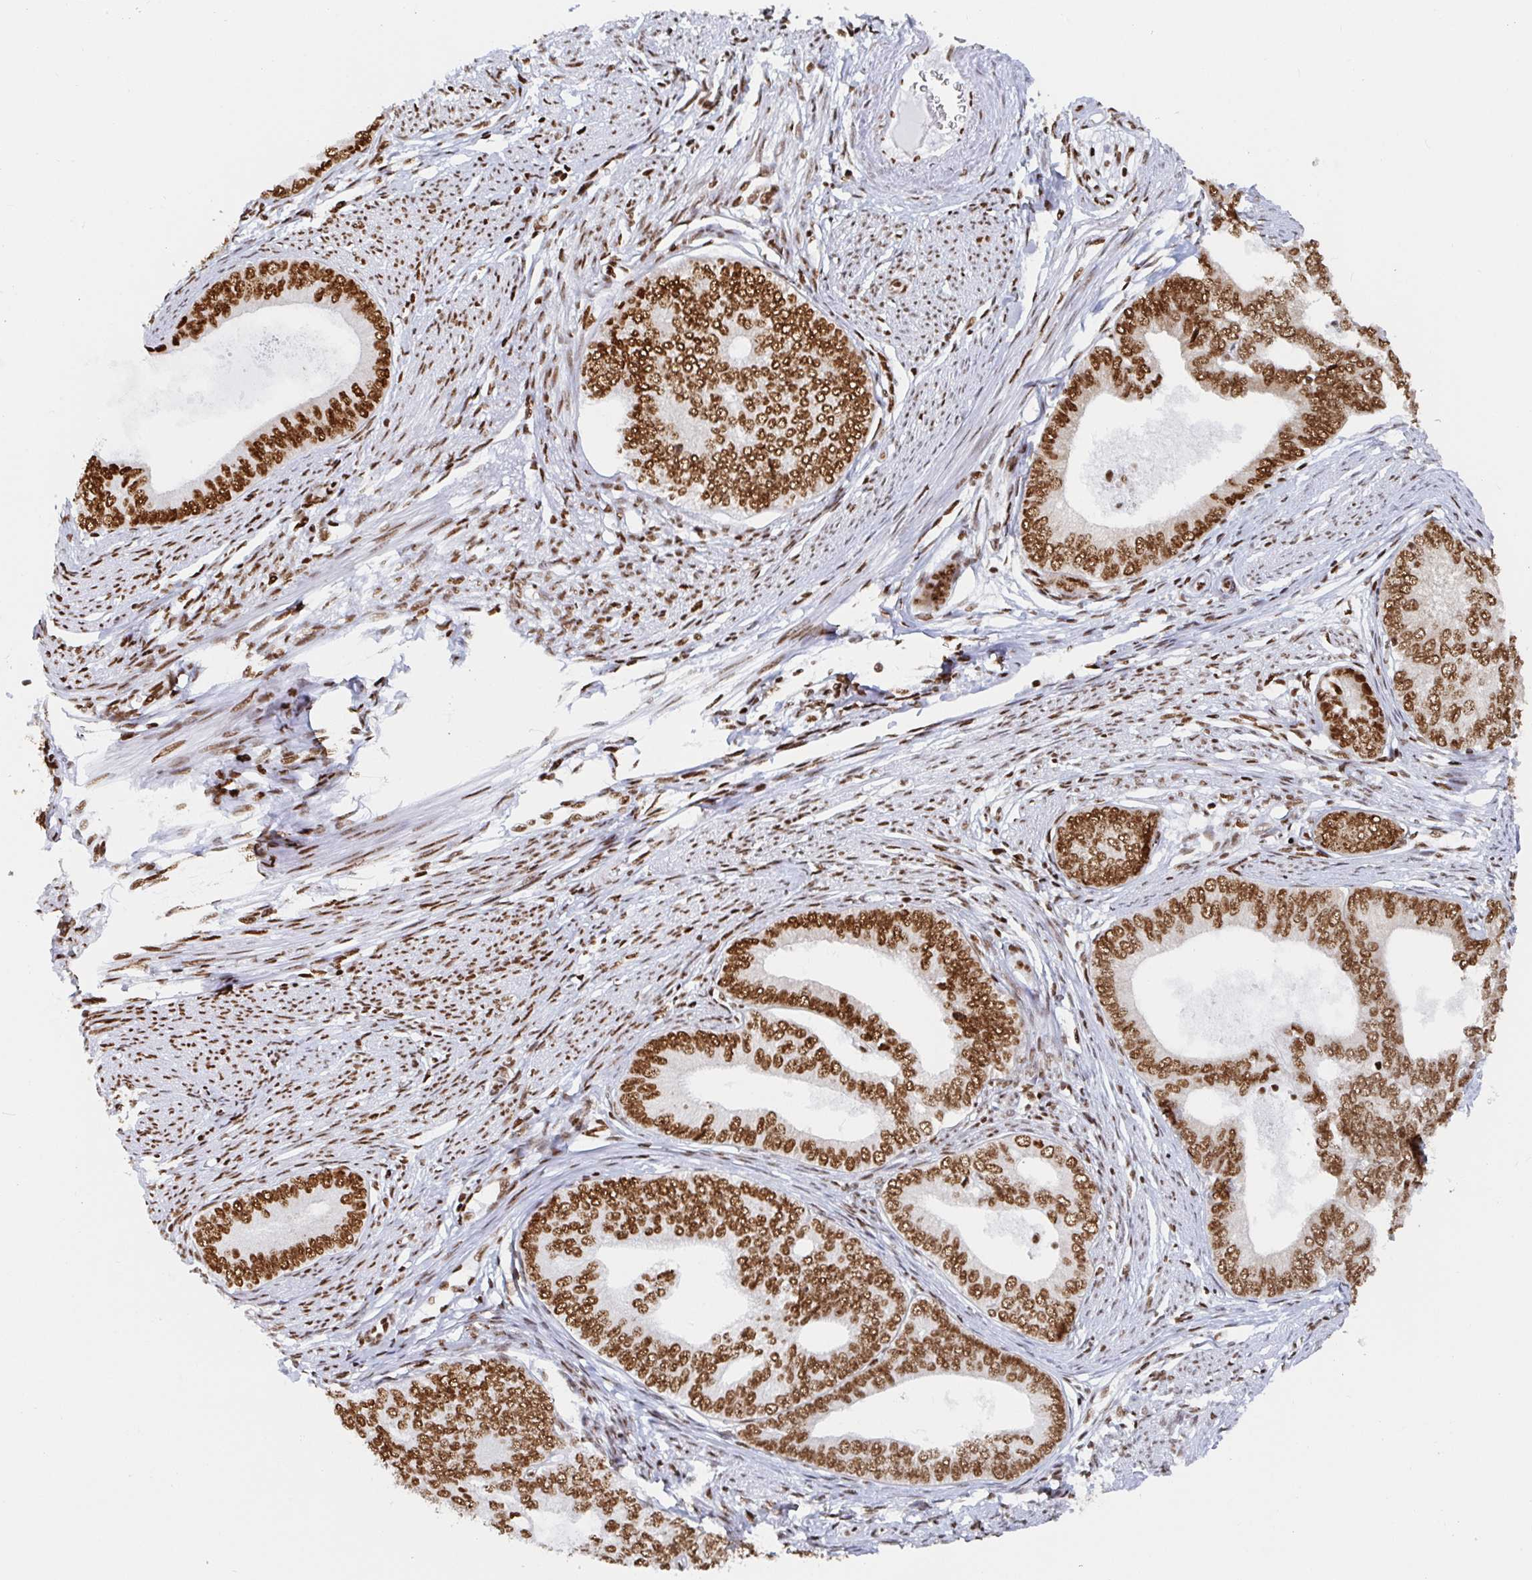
{"staining": {"intensity": "strong", "quantity": ">75%", "location": "nuclear"}, "tissue": "endometrial cancer", "cell_type": "Tumor cells", "image_type": "cancer", "snomed": [{"axis": "morphology", "description": "Adenocarcinoma, NOS"}, {"axis": "topography", "description": "Endometrium"}], "caption": "High-power microscopy captured an immunohistochemistry image of endometrial adenocarcinoma, revealing strong nuclear staining in approximately >75% of tumor cells. Ihc stains the protein of interest in brown and the nuclei are stained blue.", "gene": "EWSR1", "patient": {"sex": "female", "age": 75}}